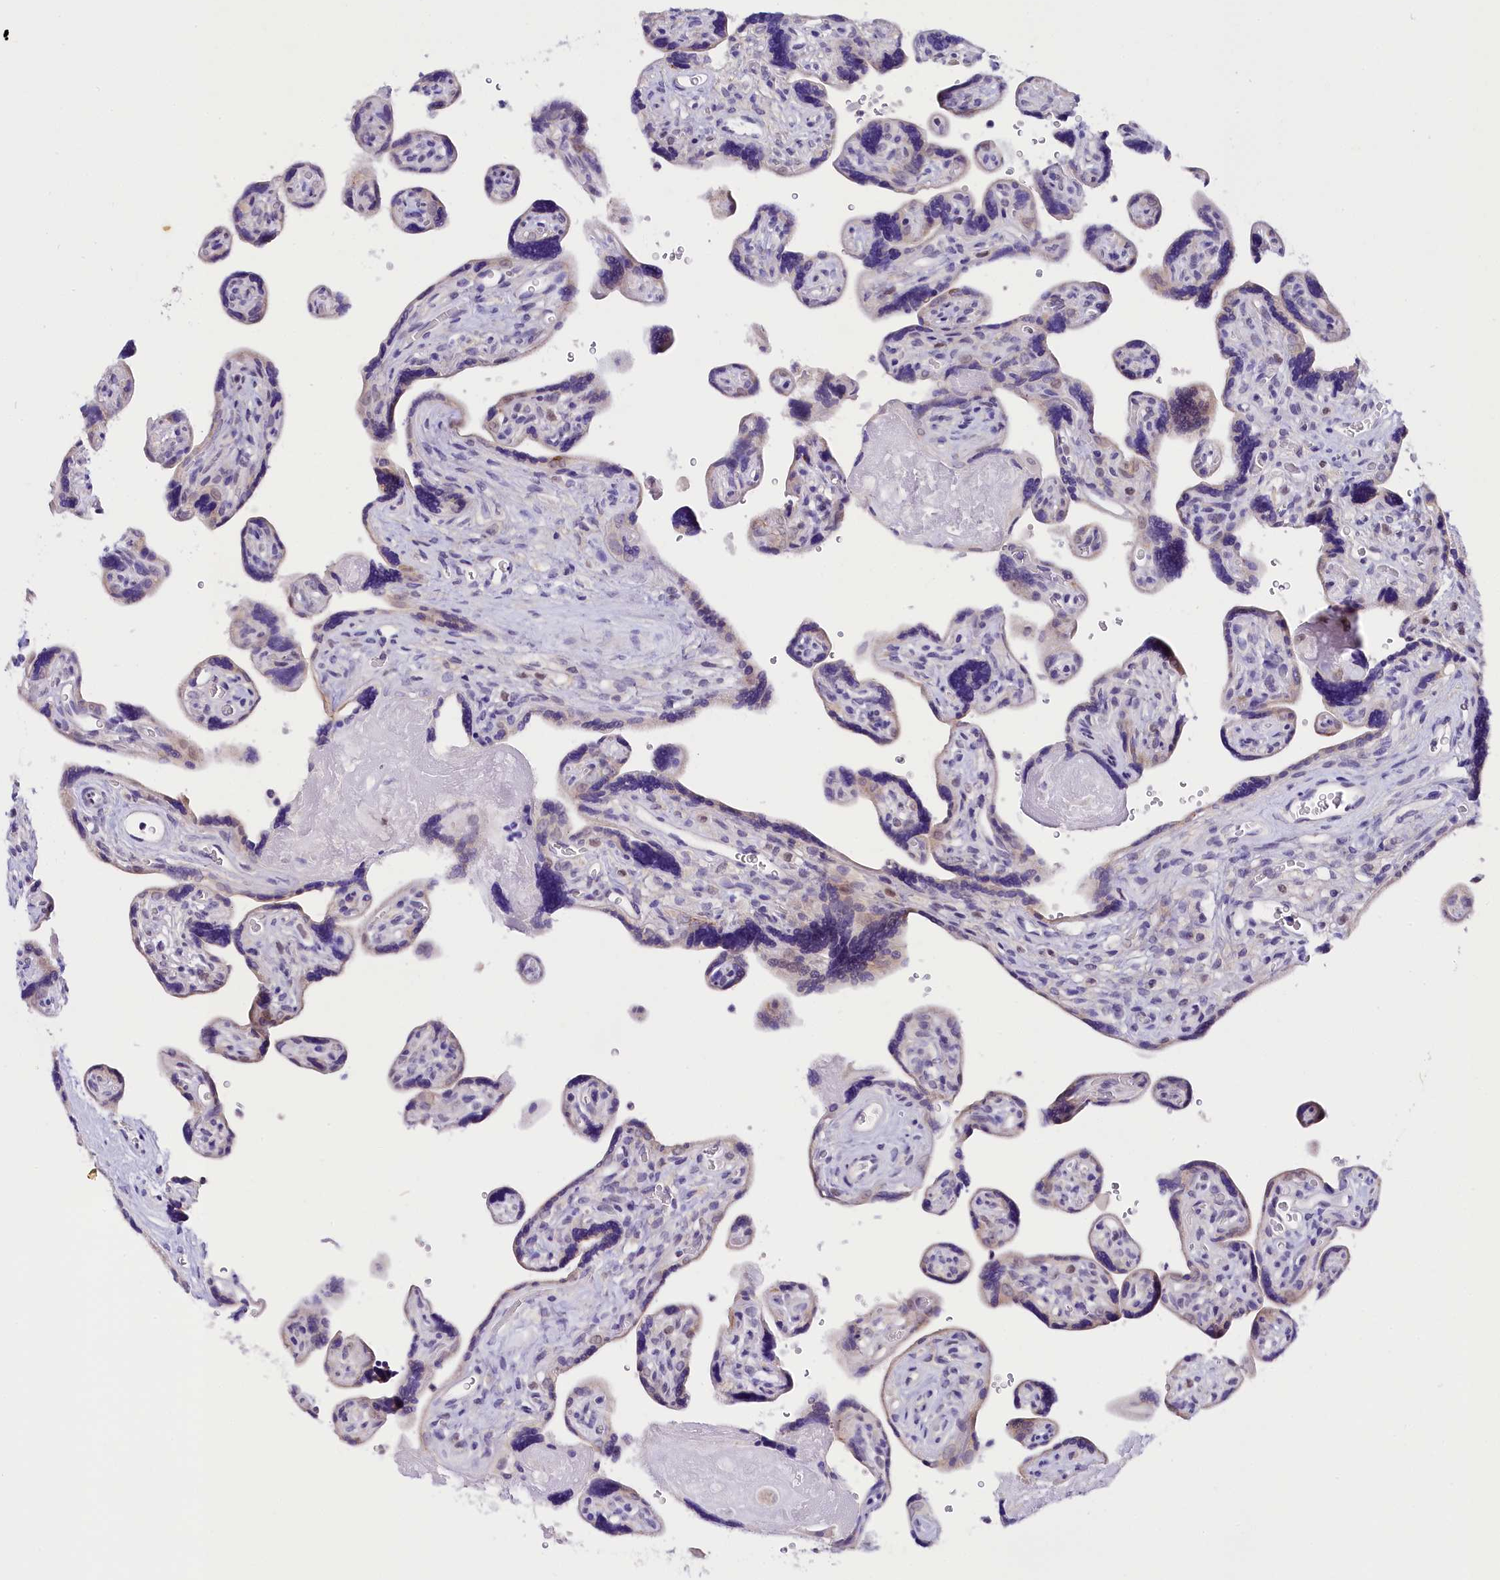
{"staining": {"intensity": "negative", "quantity": "none", "location": "none"}, "tissue": "placenta", "cell_type": "Trophoblastic cells", "image_type": "normal", "snomed": [{"axis": "morphology", "description": "Normal tissue, NOS"}, {"axis": "topography", "description": "Placenta"}], "caption": "Placenta stained for a protein using immunohistochemistry (IHC) displays no expression trophoblastic cells.", "gene": "OSGEP", "patient": {"sex": "female", "age": 39}}